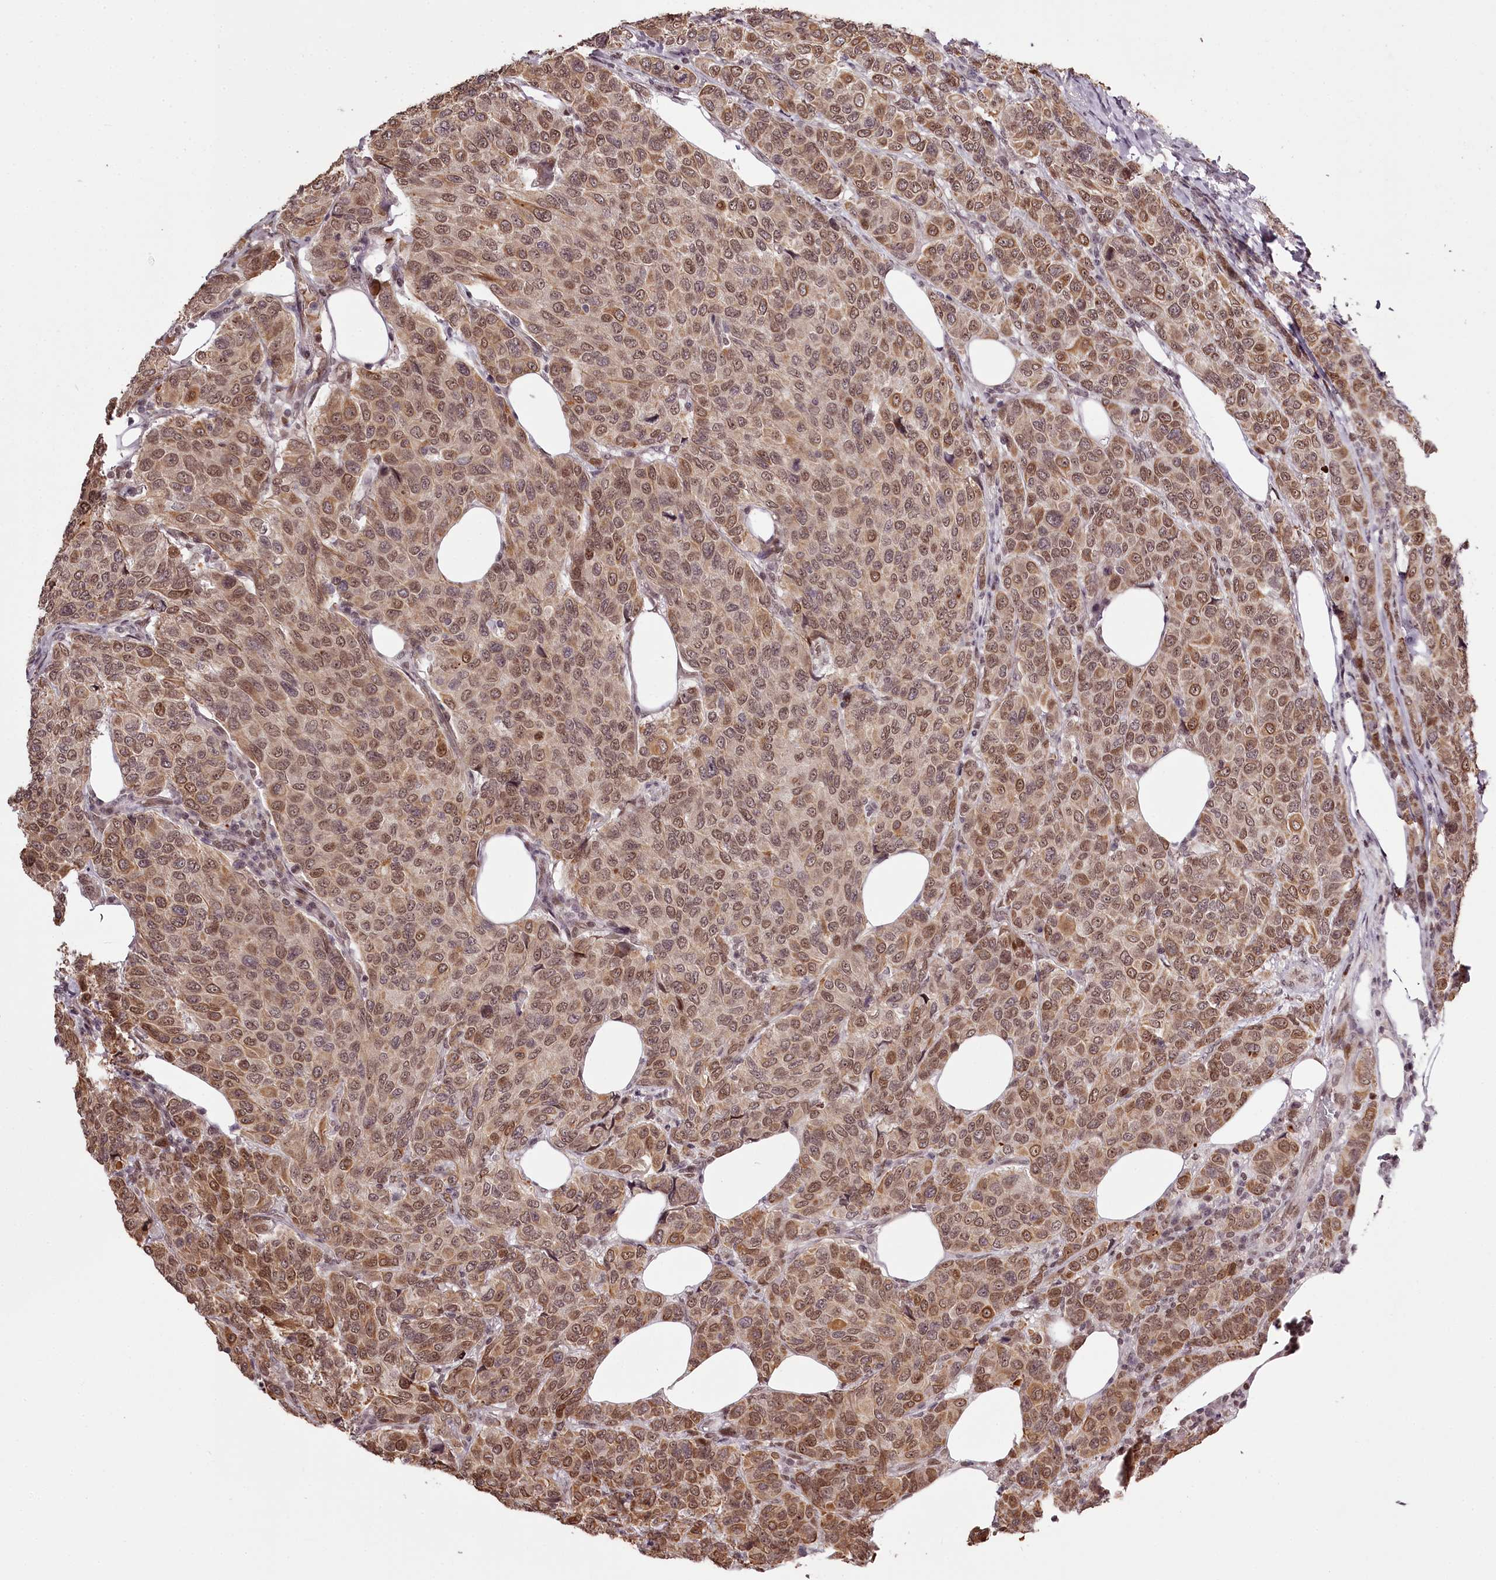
{"staining": {"intensity": "moderate", "quantity": ">75%", "location": "cytoplasmic/membranous,nuclear"}, "tissue": "breast cancer", "cell_type": "Tumor cells", "image_type": "cancer", "snomed": [{"axis": "morphology", "description": "Duct carcinoma"}, {"axis": "topography", "description": "Breast"}], "caption": "An IHC photomicrograph of tumor tissue is shown. Protein staining in brown highlights moderate cytoplasmic/membranous and nuclear positivity in breast cancer (intraductal carcinoma) within tumor cells. Using DAB (3,3'-diaminobenzidine) (brown) and hematoxylin (blue) stains, captured at high magnification using brightfield microscopy.", "gene": "THYN1", "patient": {"sex": "female", "age": 55}}